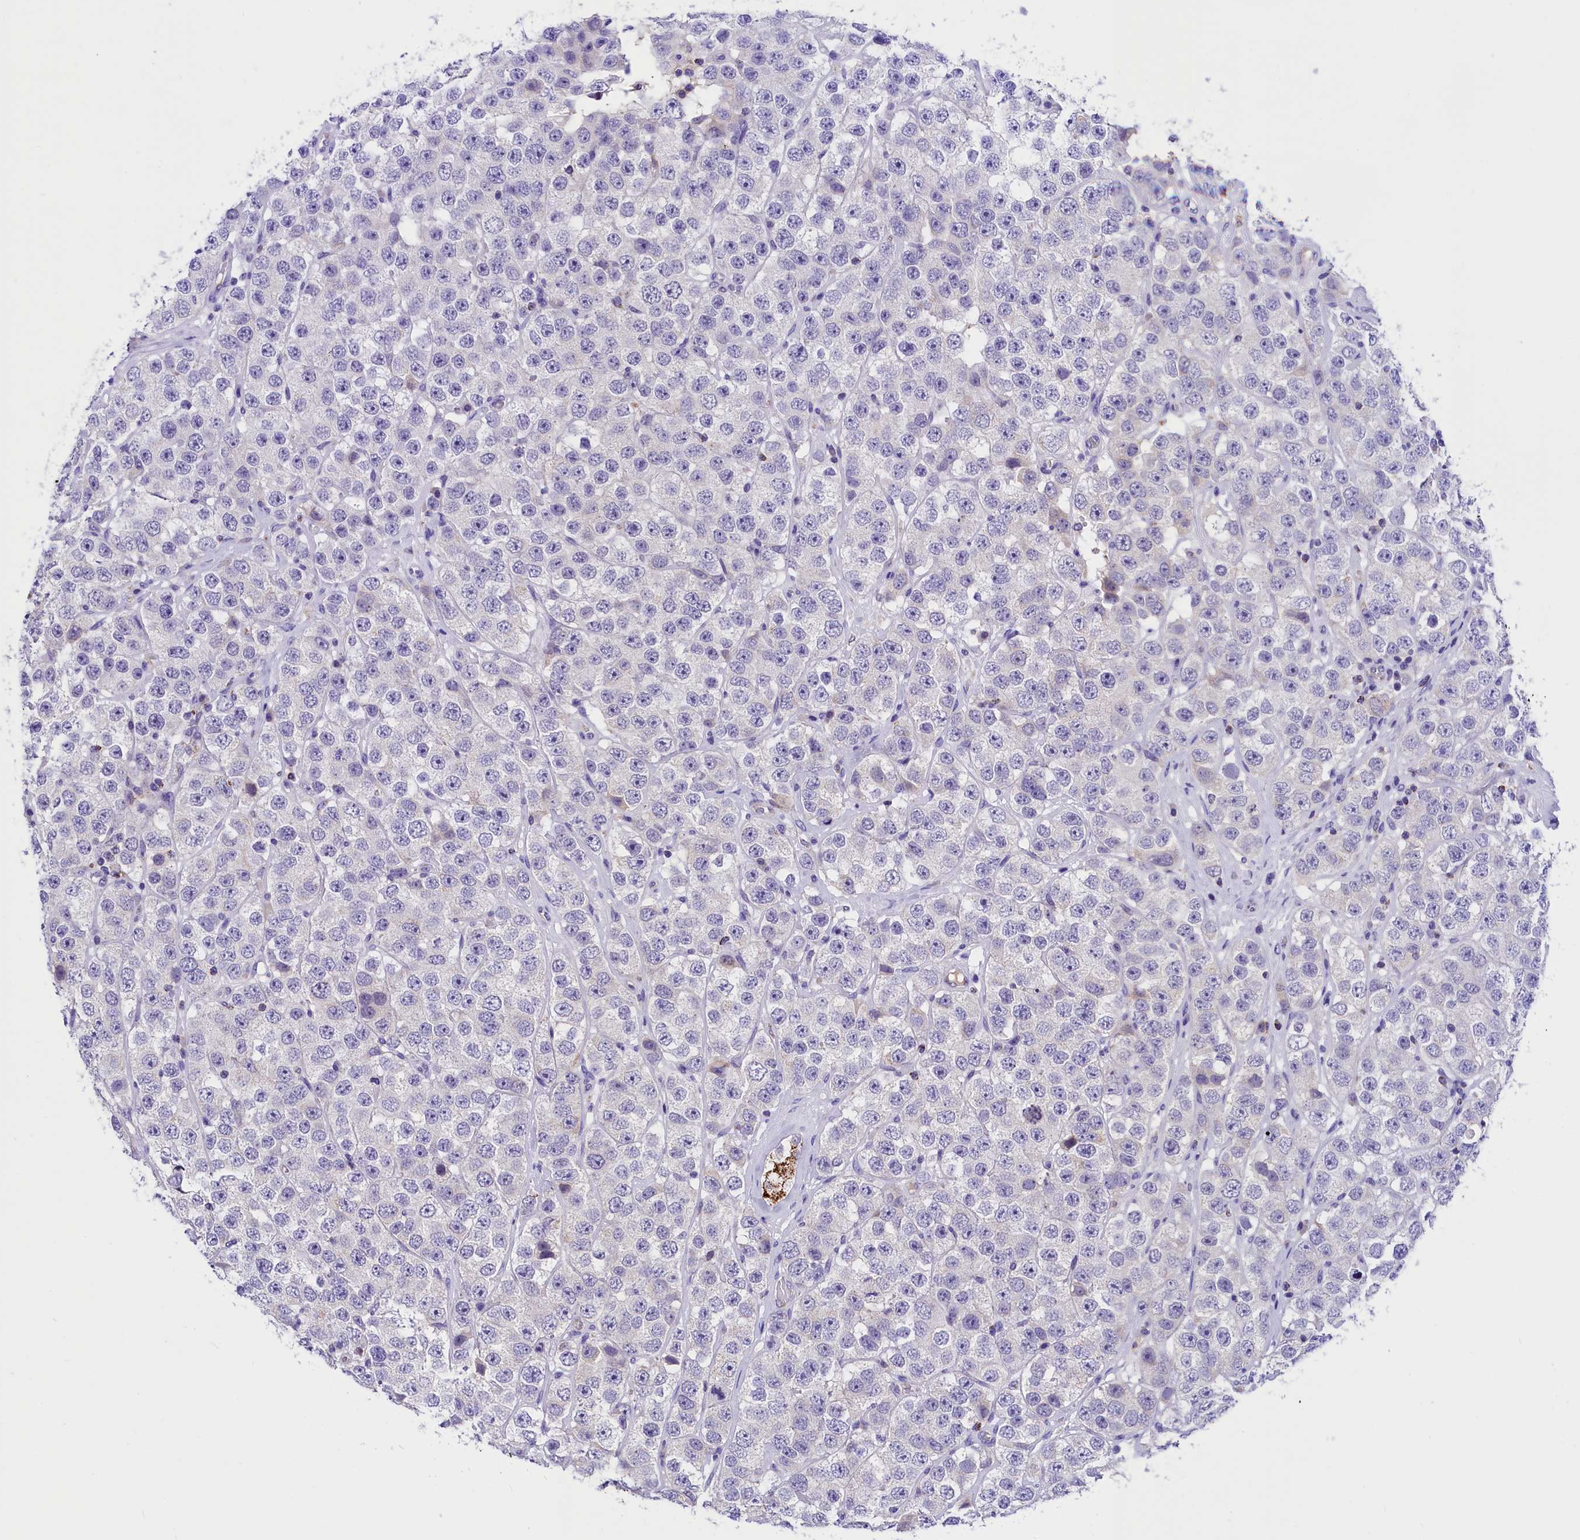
{"staining": {"intensity": "negative", "quantity": "none", "location": "none"}, "tissue": "testis cancer", "cell_type": "Tumor cells", "image_type": "cancer", "snomed": [{"axis": "morphology", "description": "Seminoma, NOS"}, {"axis": "topography", "description": "Testis"}], "caption": "A photomicrograph of human seminoma (testis) is negative for staining in tumor cells.", "gene": "ABAT", "patient": {"sex": "male", "age": 28}}